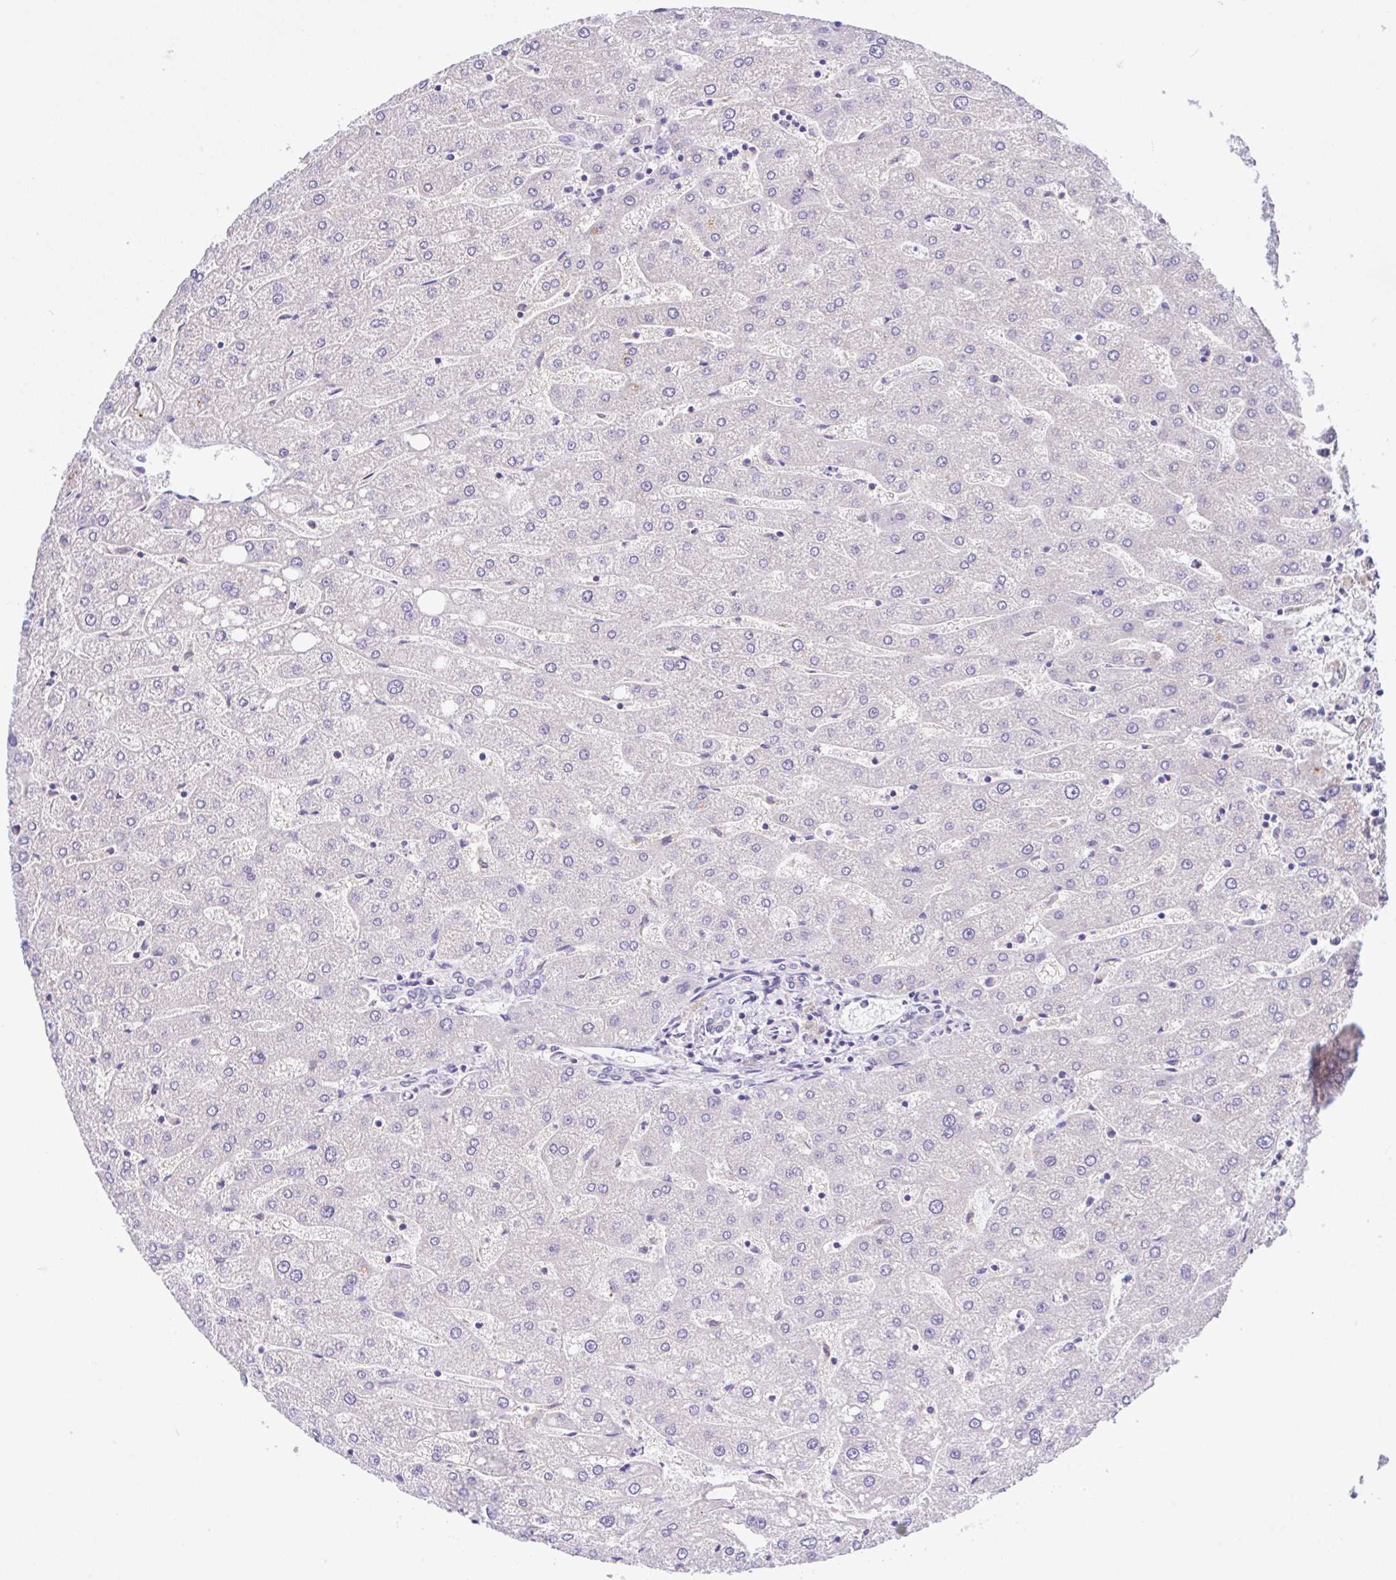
{"staining": {"intensity": "negative", "quantity": "none", "location": "none"}, "tissue": "liver", "cell_type": "Cholangiocytes", "image_type": "normal", "snomed": [{"axis": "morphology", "description": "Normal tissue, NOS"}, {"axis": "topography", "description": "Liver"}], "caption": "This is an immunohistochemistry (IHC) micrograph of unremarkable human liver. There is no staining in cholangiocytes.", "gene": "ANO4", "patient": {"sex": "male", "age": 67}}